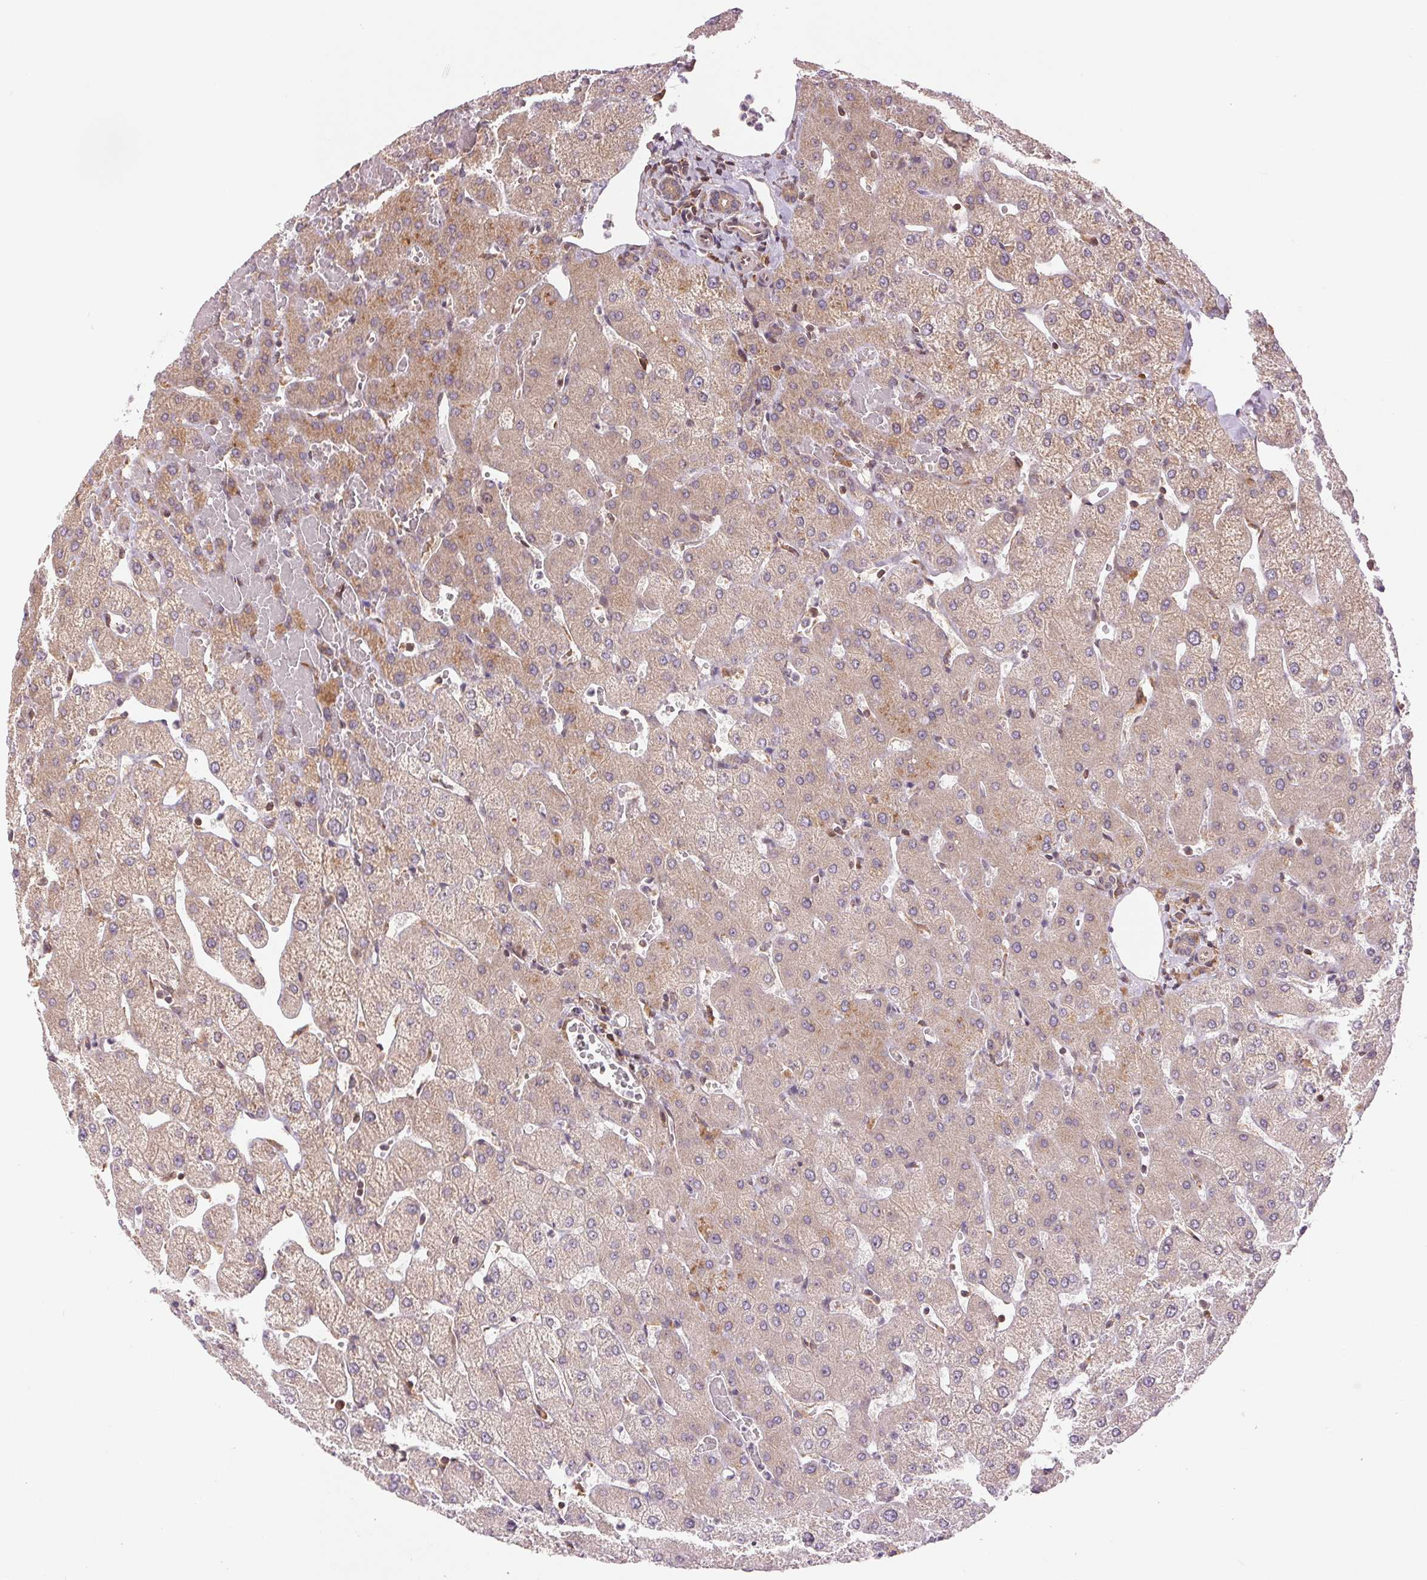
{"staining": {"intensity": "weak", "quantity": "25%-75%", "location": "cytoplasmic/membranous"}, "tissue": "liver", "cell_type": "Cholangiocytes", "image_type": "normal", "snomed": [{"axis": "morphology", "description": "Normal tissue, NOS"}, {"axis": "topography", "description": "Liver"}], "caption": "A photomicrograph of liver stained for a protein exhibits weak cytoplasmic/membranous brown staining in cholangiocytes.", "gene": "BTF3L4", "patient": {"sex": "female", "age": 54}}